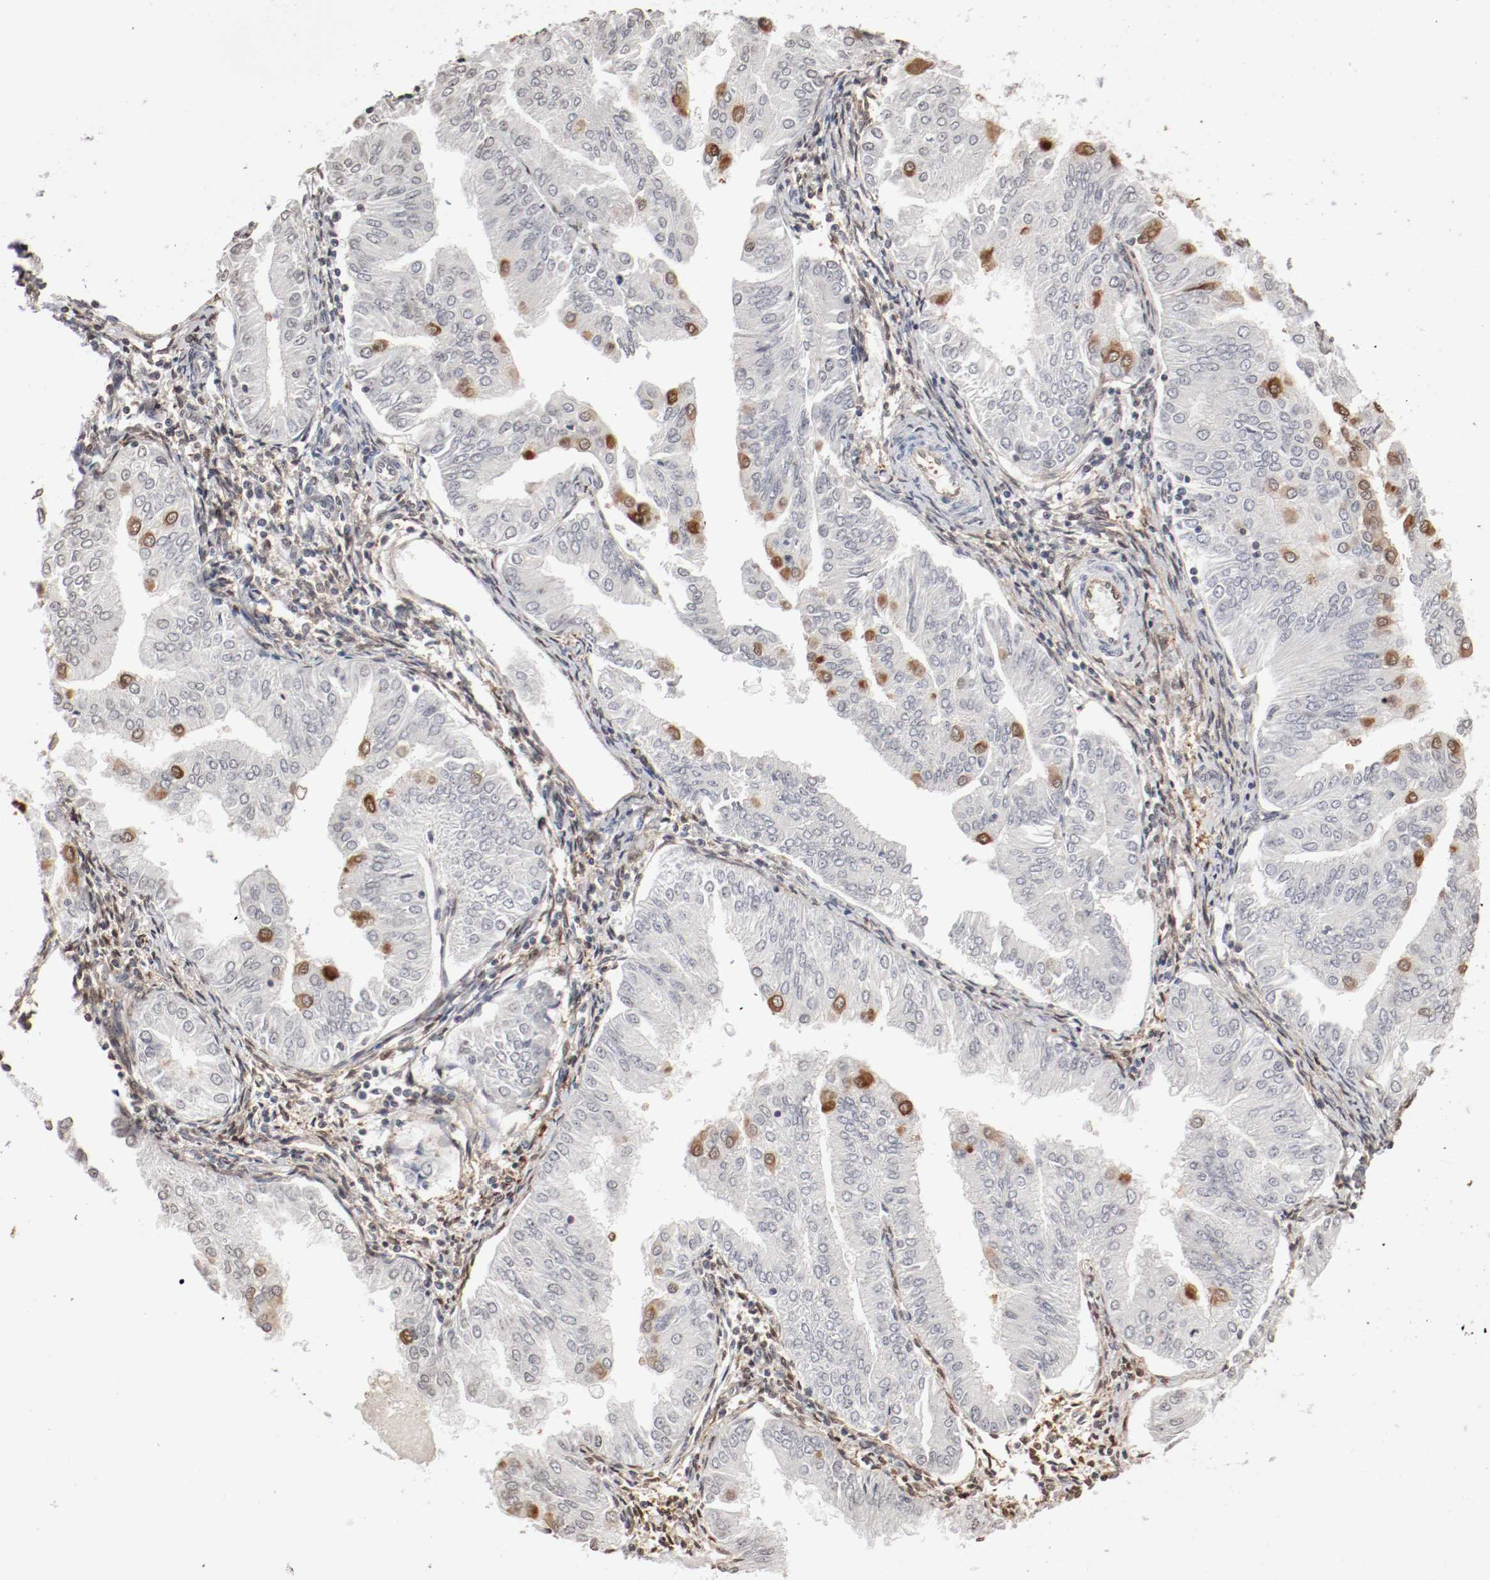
{"staining": {"intensity": "moderate", "quantity": "<25%", "location": "cytoplasmic/membranous,nuclear"}, "tissue": "endometrial cancer", "cell_type": "Tumor cells", "image_type": "cancer", "snomed": [{"axis": "morphology", "description": "Adenocarcinoma, NOS"}, {"axis": "topography", "description": "Endometrium"}], "caption": "An image of human endometrial adenocarcinoma stained for a protein exhibits moderate cytoplasmic/membranous and nuclear brown staining in tumor cells. The protein is stained brown, and the nuclei are stained in blue (DAB (3,3'-diaminobenzidine) IHC with brightfield microscopy, high magnification).", "gene": "WASL", "patient": {"sex": "female", "age": 53}}